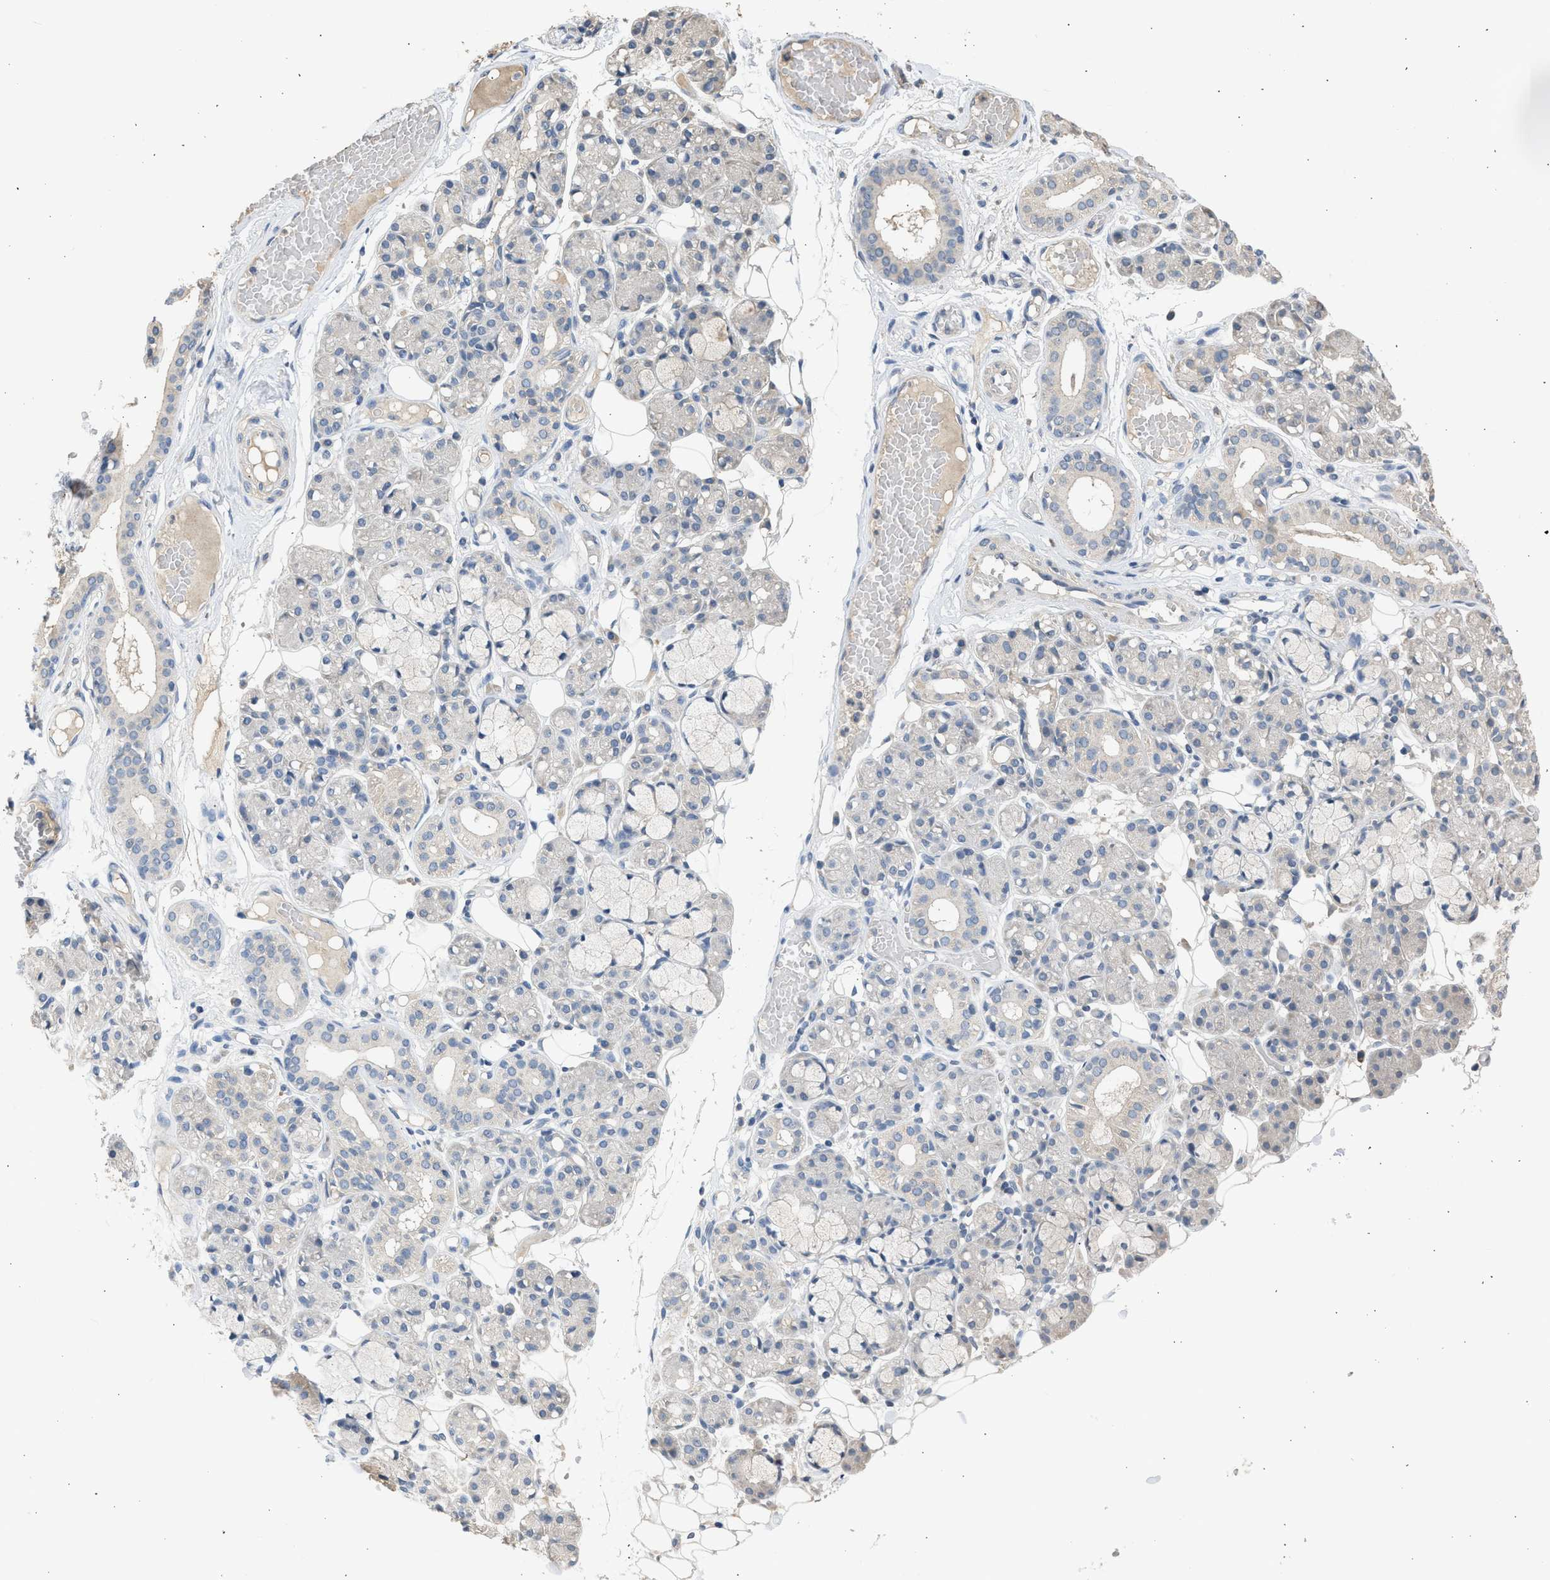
{"staining": {"intensity": "weak", "quantity": "<25%", "location": "cytoplasmic/membranous"}, "tissue": "salivary gland", "cell_type": "Glandular cells", "image_type": "normal", "snomed": [{"axis": "morphology", "description": "Normal tissue, NOS"}, {"axis": "topography", "description": "Salivary gland"}], "caption": "A high-resolution photomicrograph shows immunohistochemistry (IHC) staining of normal salivary gland, which shows no significant staining in glandular cells.", "gene": "SULT2A1", "patient": {"sex": "male", "age": 63}}